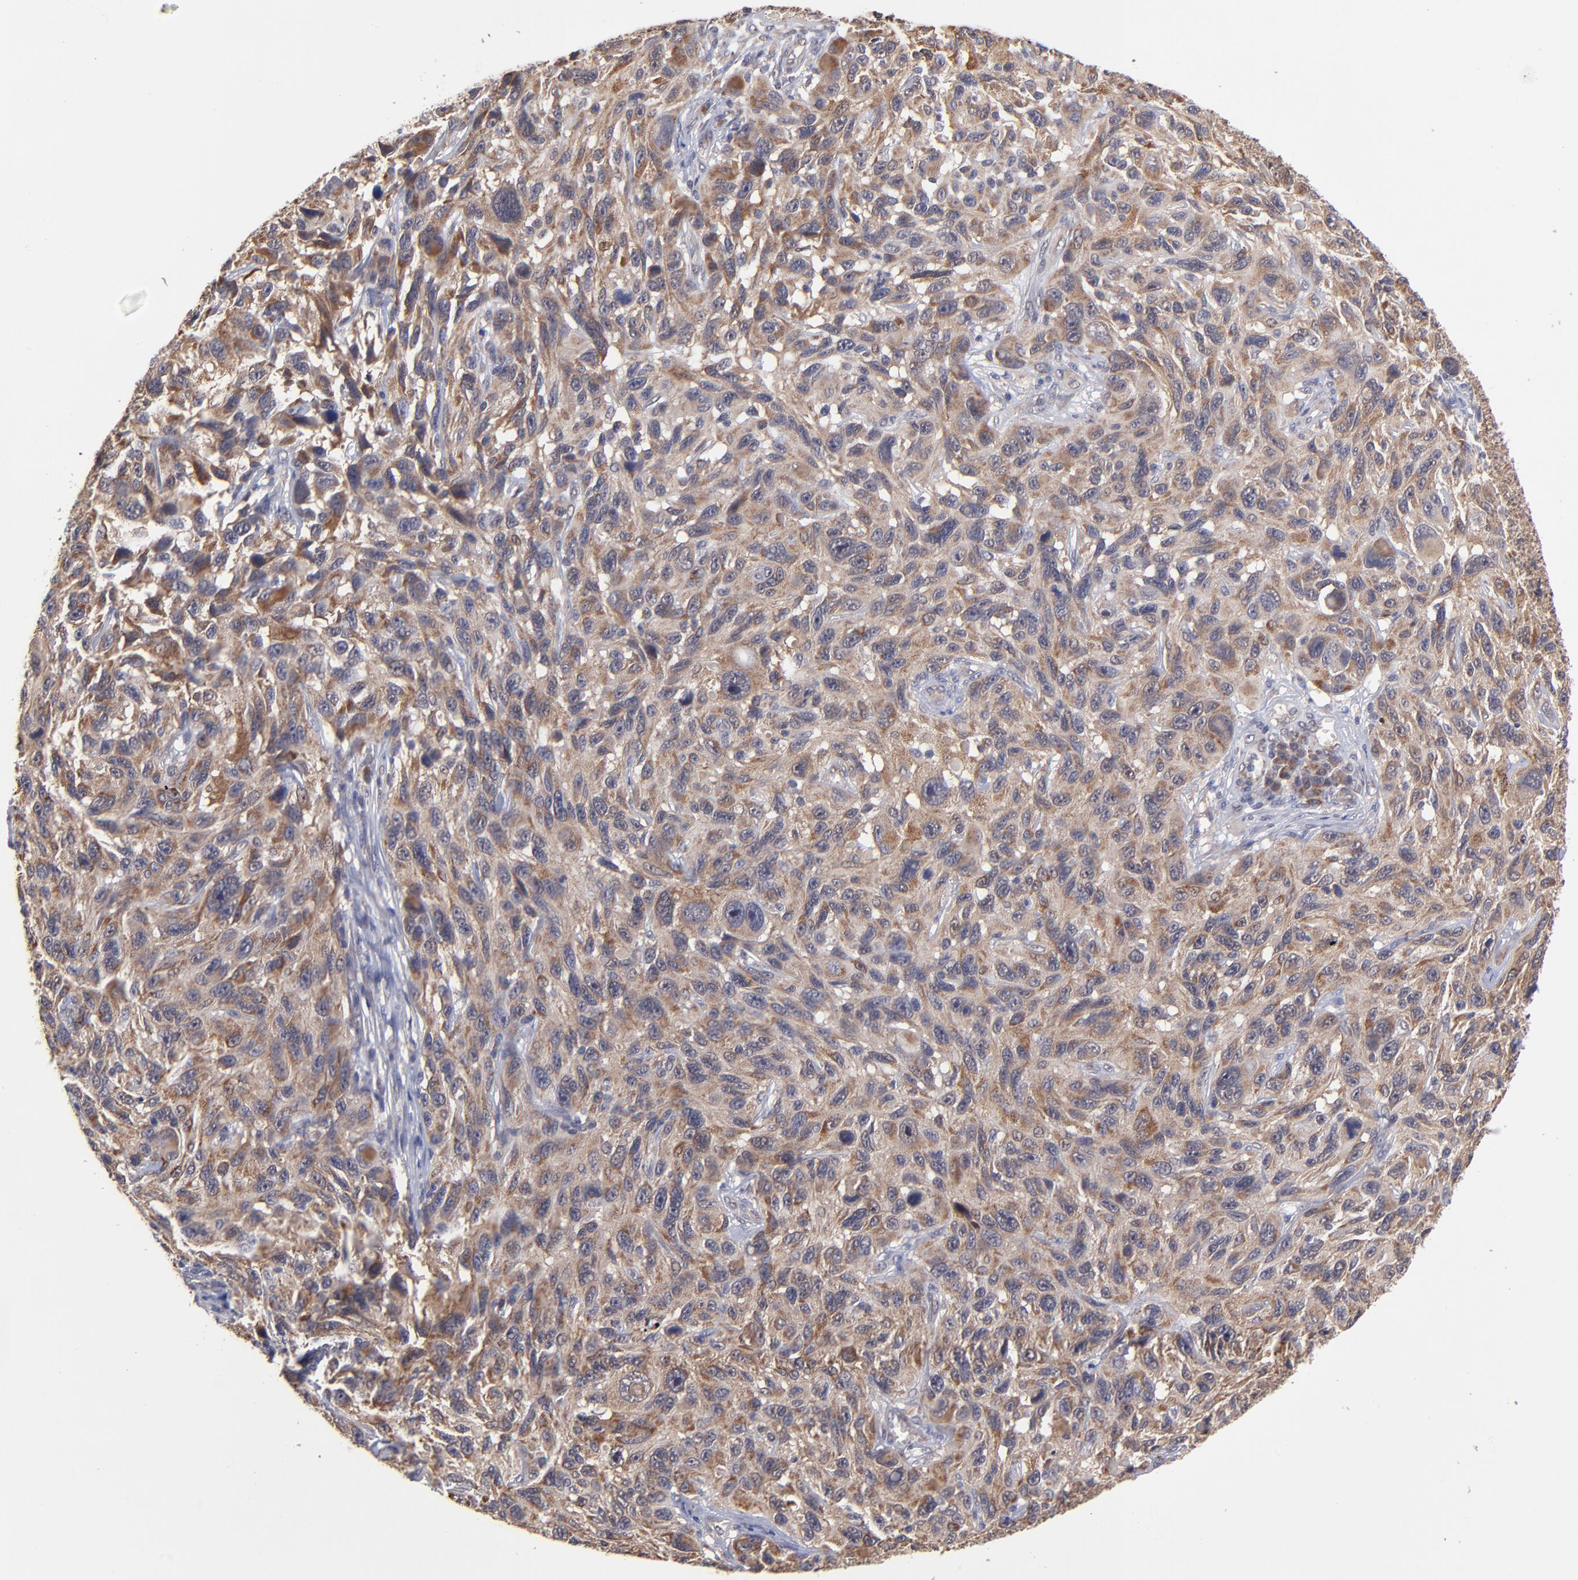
{"staining": {"intensity": "strong", "quantity": ">75%", "location": "cytoplasmic/membranous"}, "tissue": "melanoma", "cell_type": "Tumor cells", "image_type": "cancer", "snomed": [{"axis": "morphology", "description": "Malignant melanoma, NOS"}, {"axis": "topography", "description": "Skin"}], "caption": "Malignant melanoma stained for a protein (brown) shows strong cytoplasmic/membranous positive staining in approximately >75% of tumor cells.", "gene": "UBE2H", "patient": {"sex": "male", "age": 53}}